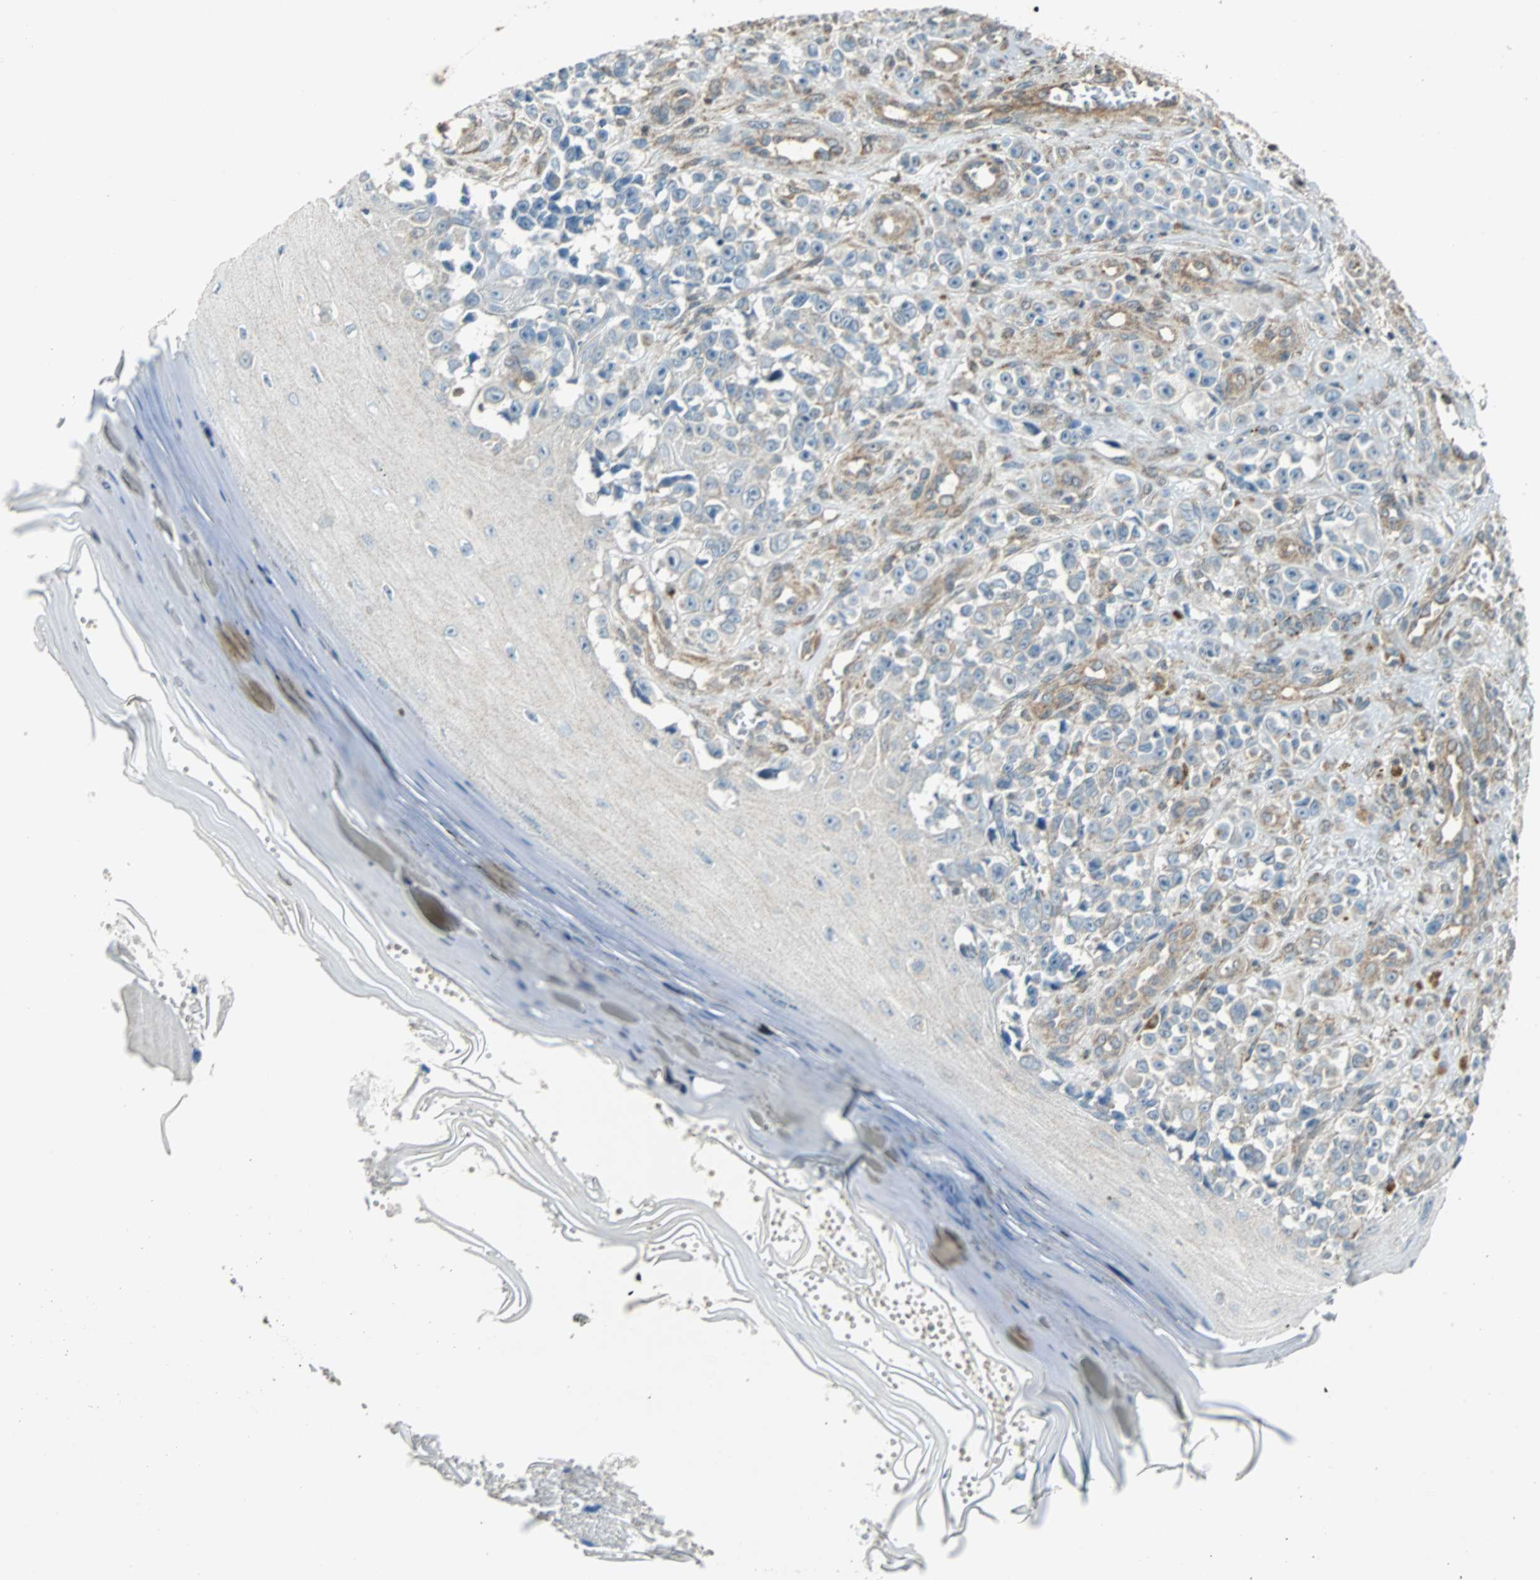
{"staining": {"intensity": "weak", "quantity": ">75%", "location": "cytoplasmic/membranous"}, "tissue": "melanoma", "cell_type": "Tumor cells", "image_type": "cancer", "snomed": [{"axis": "morphology", "description": "Malignant melanoma, NOS"}, {"axis": "topography", "description": "Skin"}], "caption": "Weak cytoplasmic/membranous positivity is present in about >75% of tumor cells in malignant melanoma.", "gene": "GSDMD", "patient": {"sex": "female", "age": 82}}